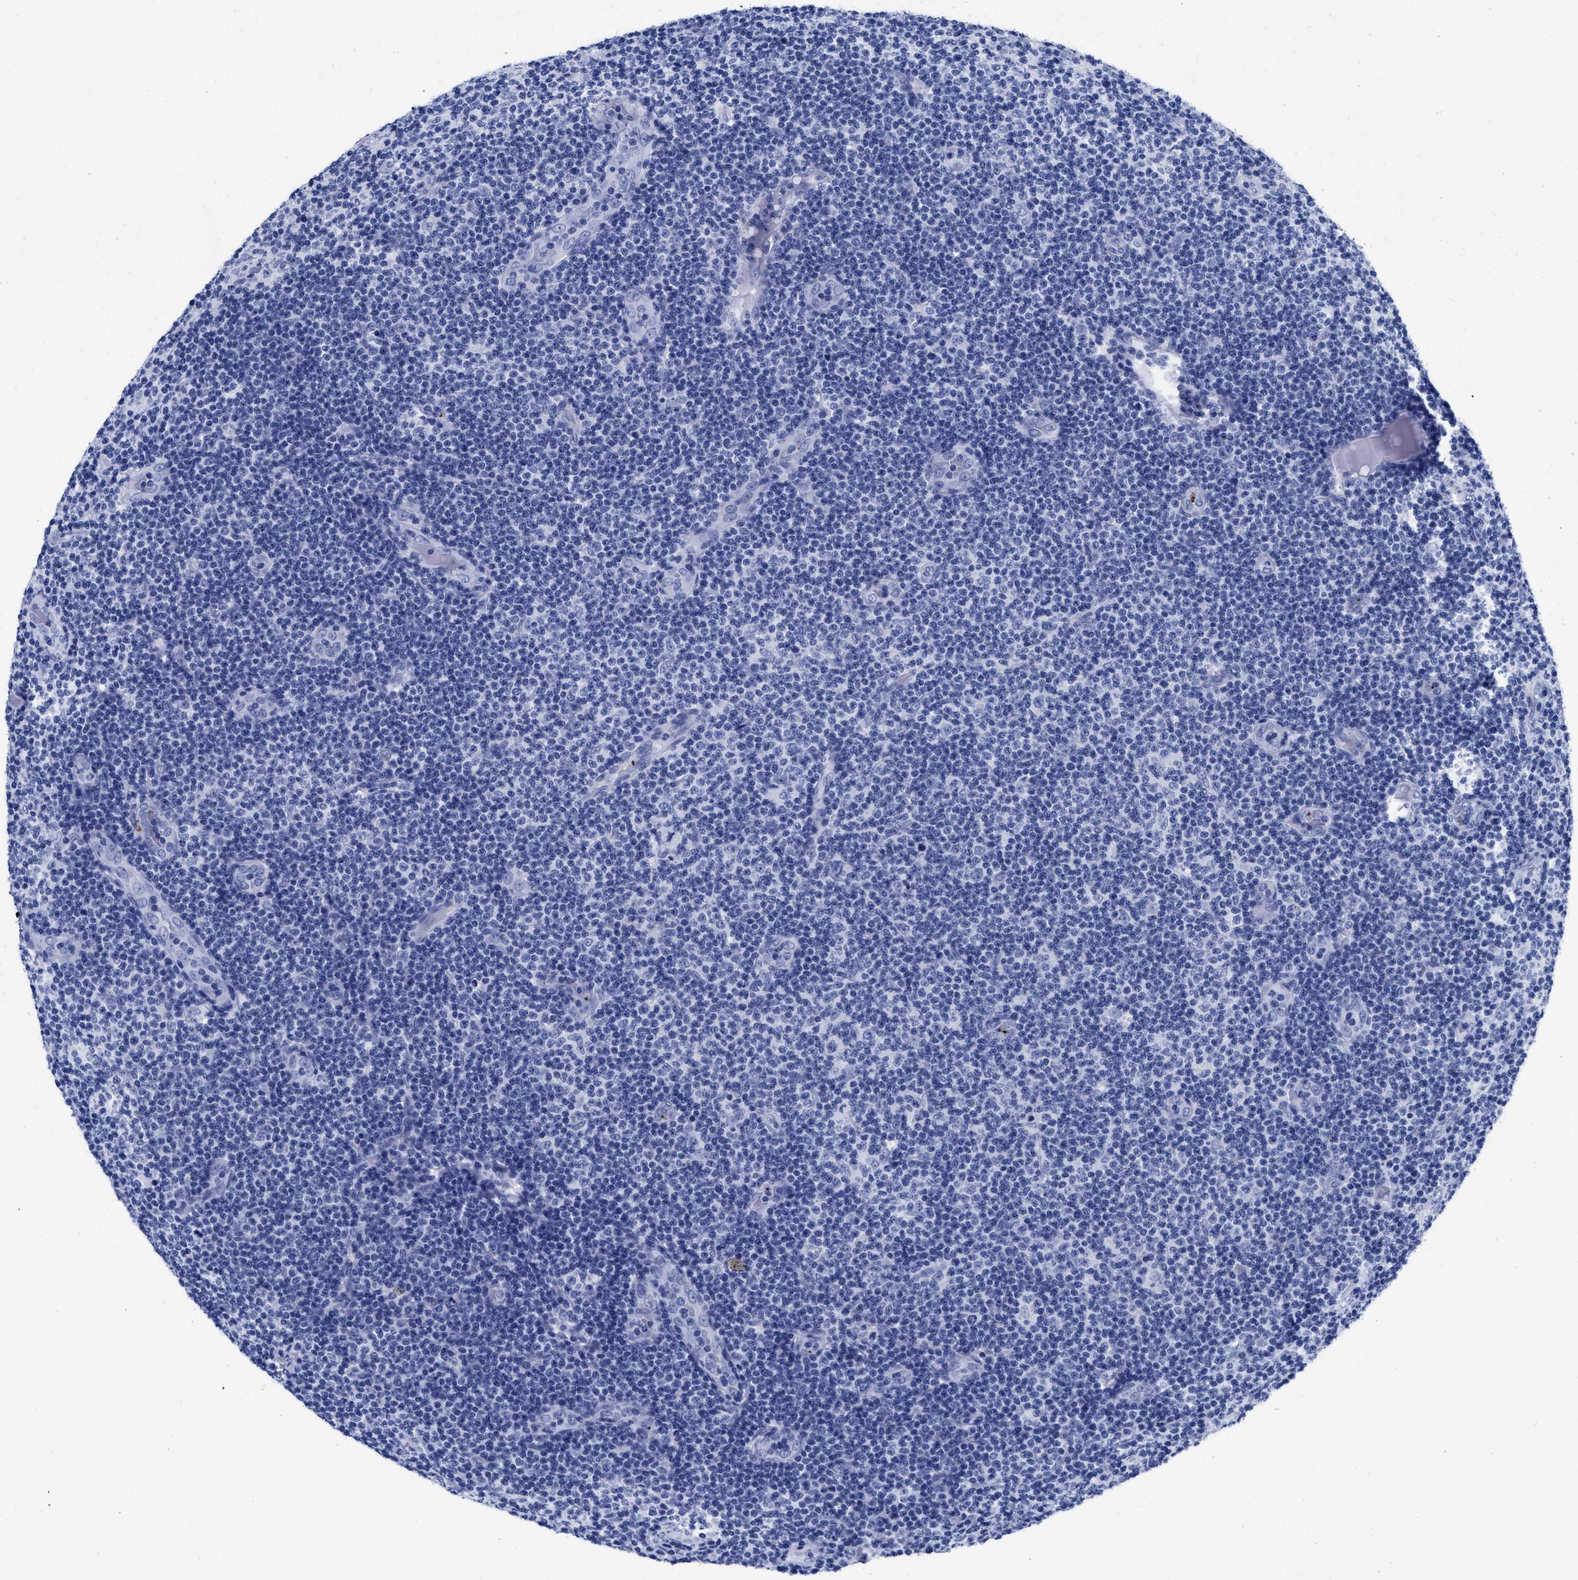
{"staining": {"intensity": "negative", "quantity": "none", "location": "none"}, "tissue": "lymphoma", "cell_type": "Tumor cells", "image_type": "cancer", "snomed": [{"axis": "morphology", "description": "Malignant lymphoma, non-Hodgkin's type, Low grade"}, {"axis": "topography", "description": "Lymph node"}], "caption": "This is a photomicrograph of immunohistochemistry staining of malignant lymphoma, non-Hodgkin's type (low-grade), which shows no staining in tumor cells.", "gene": "TREML1", "patient": {"sex": "male", "age": 83}}